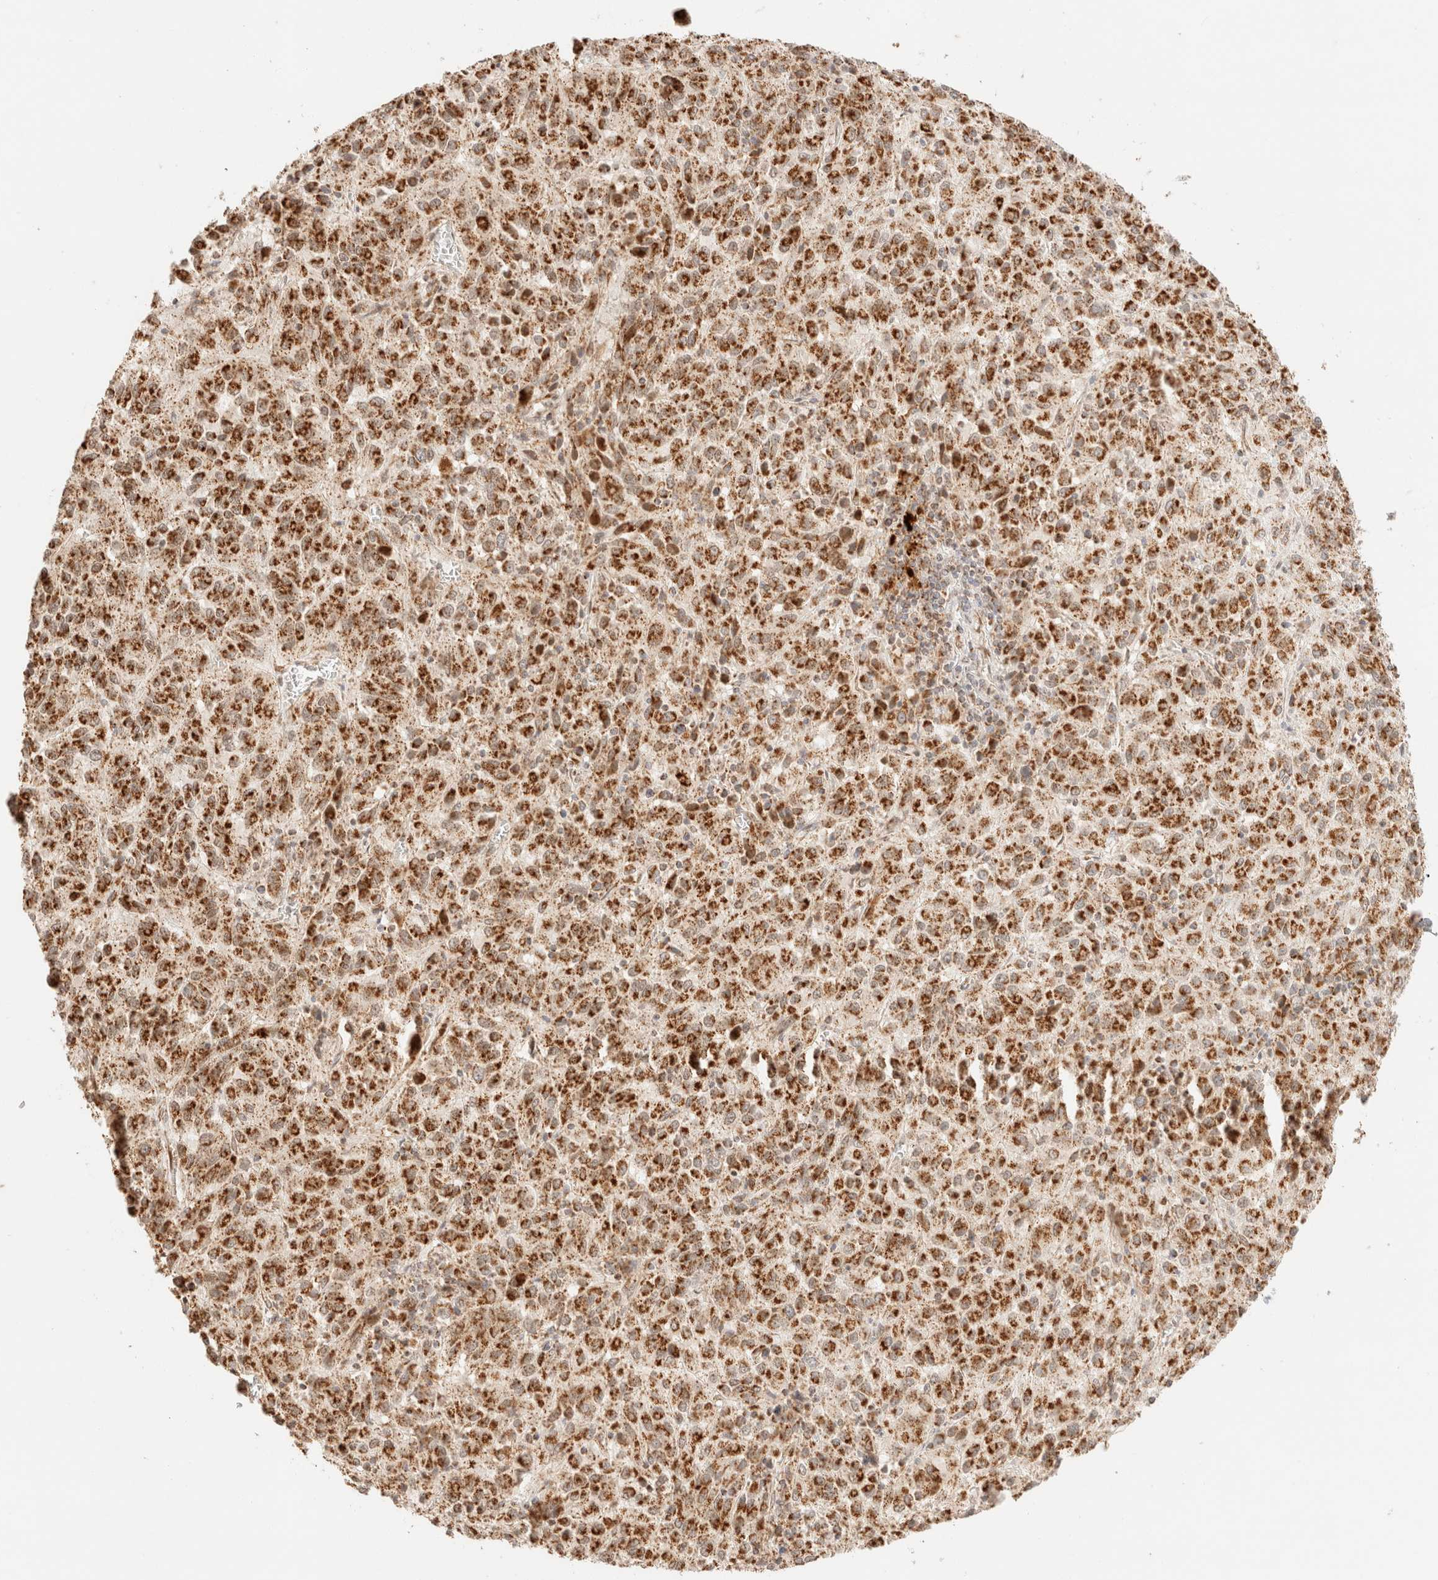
{"staining": {"intensity": "moderate", "quantity": ">75%", "location": "cytoplasmic/membranous"}, "tissue": "melanoma", "cell_type": "Tumor cells", "image_type": "cancer", "snomed": [{"axis": "morphology", "description": "Malignant melanoma, Metastatic site"}, {"axis": "topography", "description": "Lung"}], "caption": "Immunohistochemistry (IHC) photomicrograph of human malignant melanoma (metastatic site) stained for a protein (brown), which demonstrates medium levels of moderate cytoplasmic/membranous staining in approximately >75% of tumor cells.", "gene": "TACO1", "patient": {"sex": "male", "age": 64}}